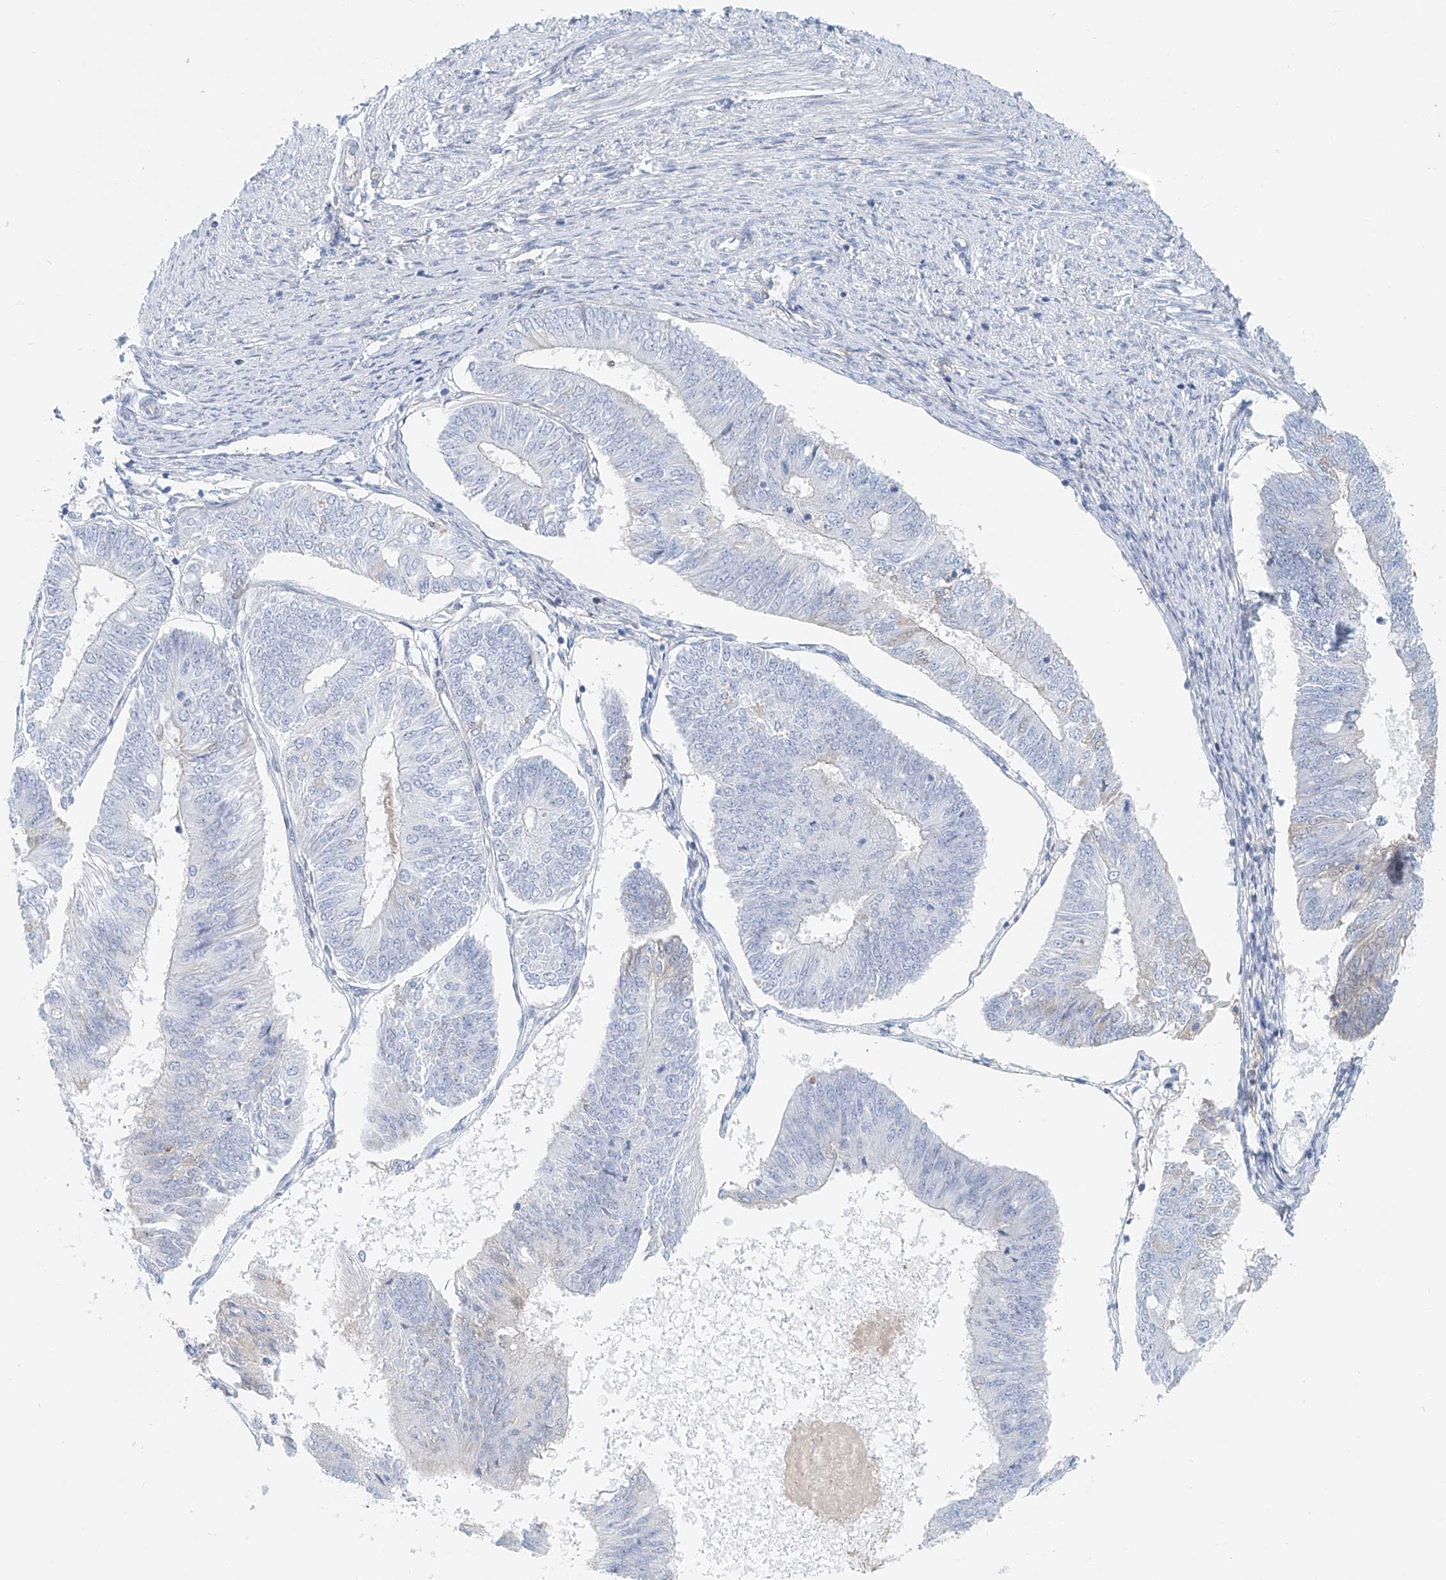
{"staining": {"intensity": "negative", "quantity": "none", "location": "none"}, "tissue": "endometrial cancer", "cell_type": "Tumor cells", "image_type": "cancer", "snomed": [{"axis": "morphology", "description": "Adenocarcinoma, NOS"}, {"axis": "topography", "description": "Endometrium"}], "caption": "DAB immunohistochemical staining of human endometrial cancer (adenocarcinoma) reveals no significant positivity in tumor cells.", "gene": "FRYL", "patient": {"sex": "female", "age": 58}}